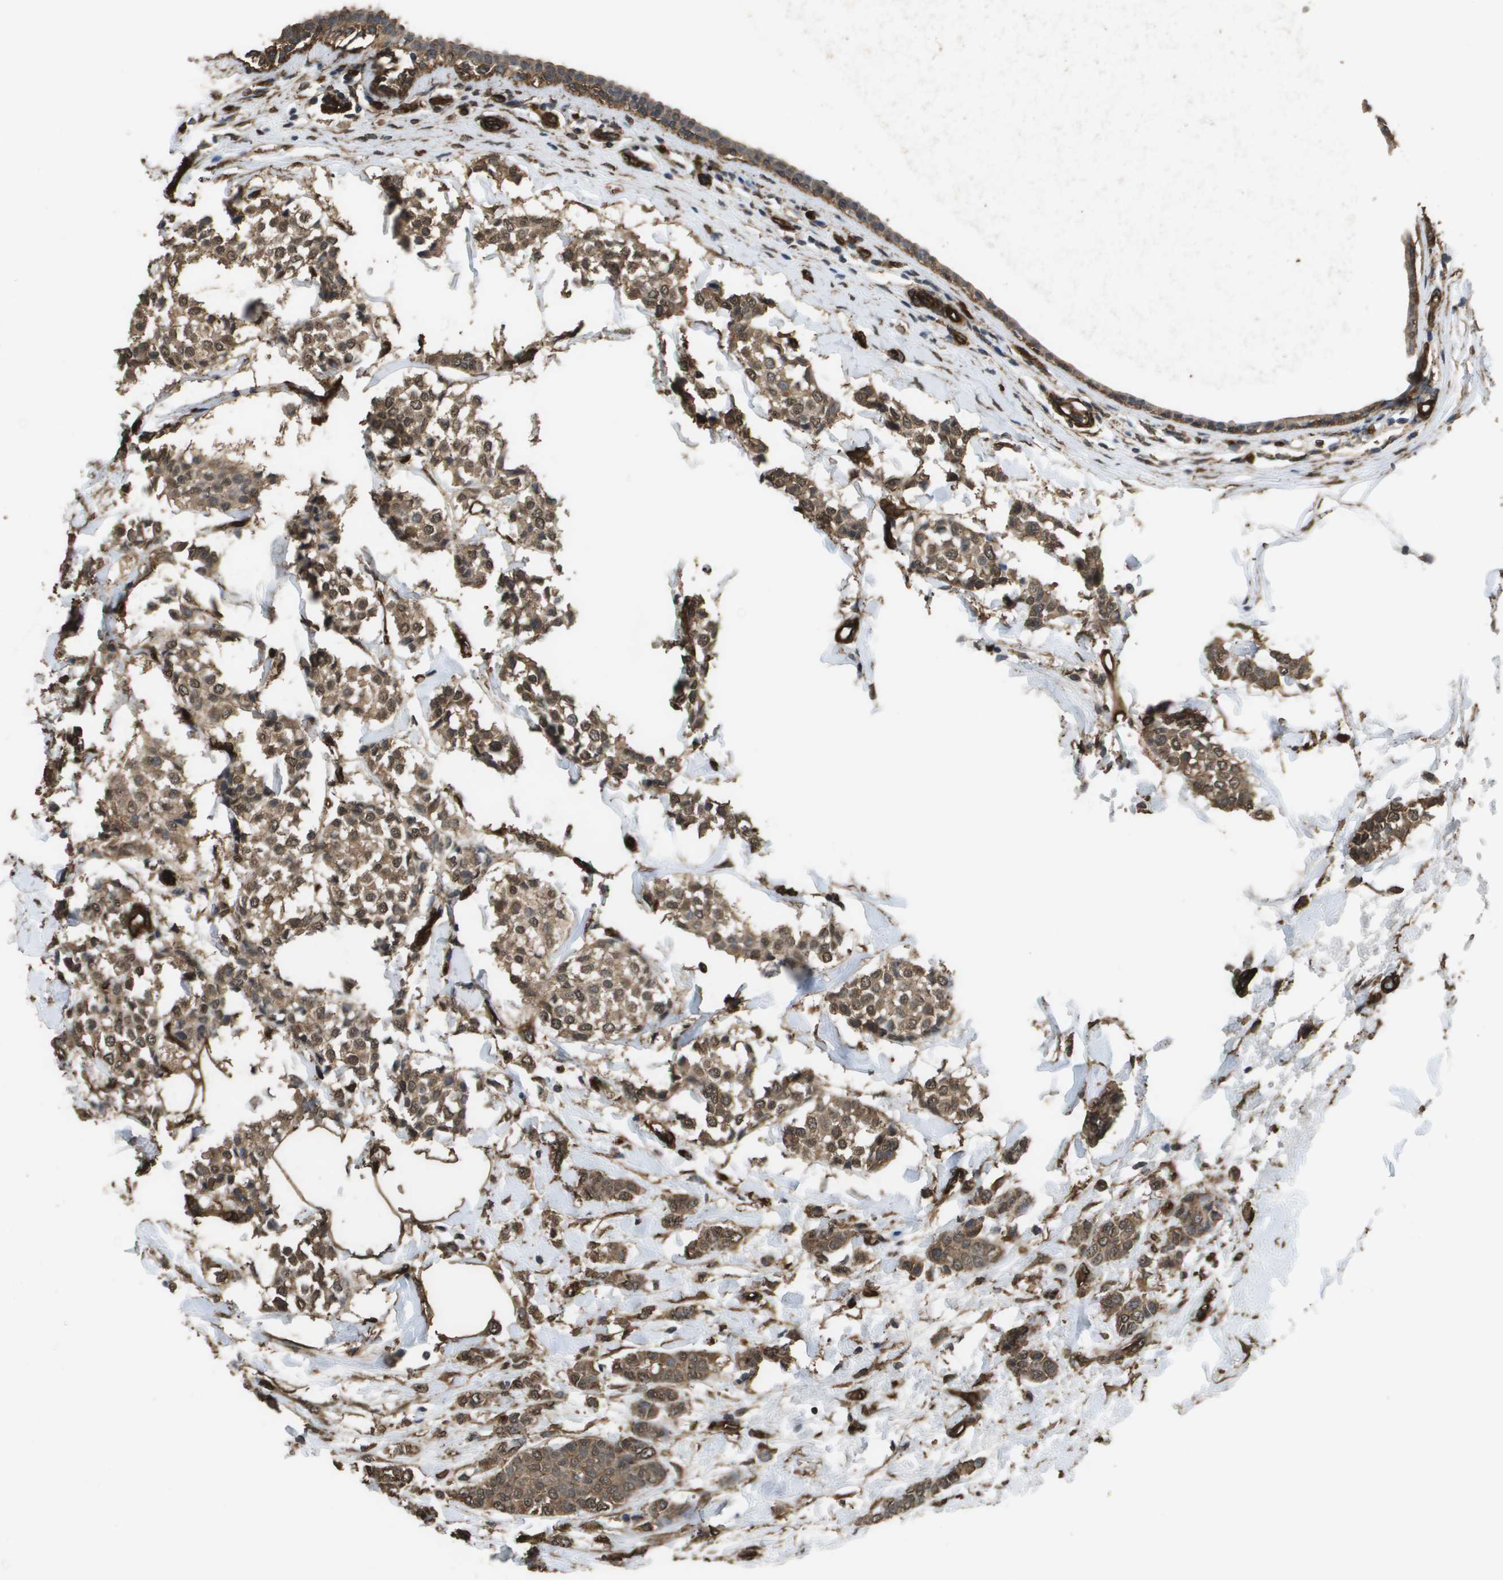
{"staining": {"intensity": "moderate", "quantity": ">75%", "location": "cytoplasmic/membranous,nuclear"}, "tissue": "breast cancer", "cell_type": "Tumor cells", "image_type": "cancer", "snomed": [{"axis": "morphology", "description": "Lobular carcinoma, in situ"}, {"axis": "morphology", "description": "Lobular carcinoma"}, {"axis": "topography", "description": "Breast"}], "caption": "Brown immunohistochemical staining in human breast cancer (lobular carcinoma in situ) reveals moderate cytoplasmic/membranous and nuclear expression in approximately >75% of tumor cells.", "gene": "AAMP", "patient": {"sex": "female", "age": 41}}